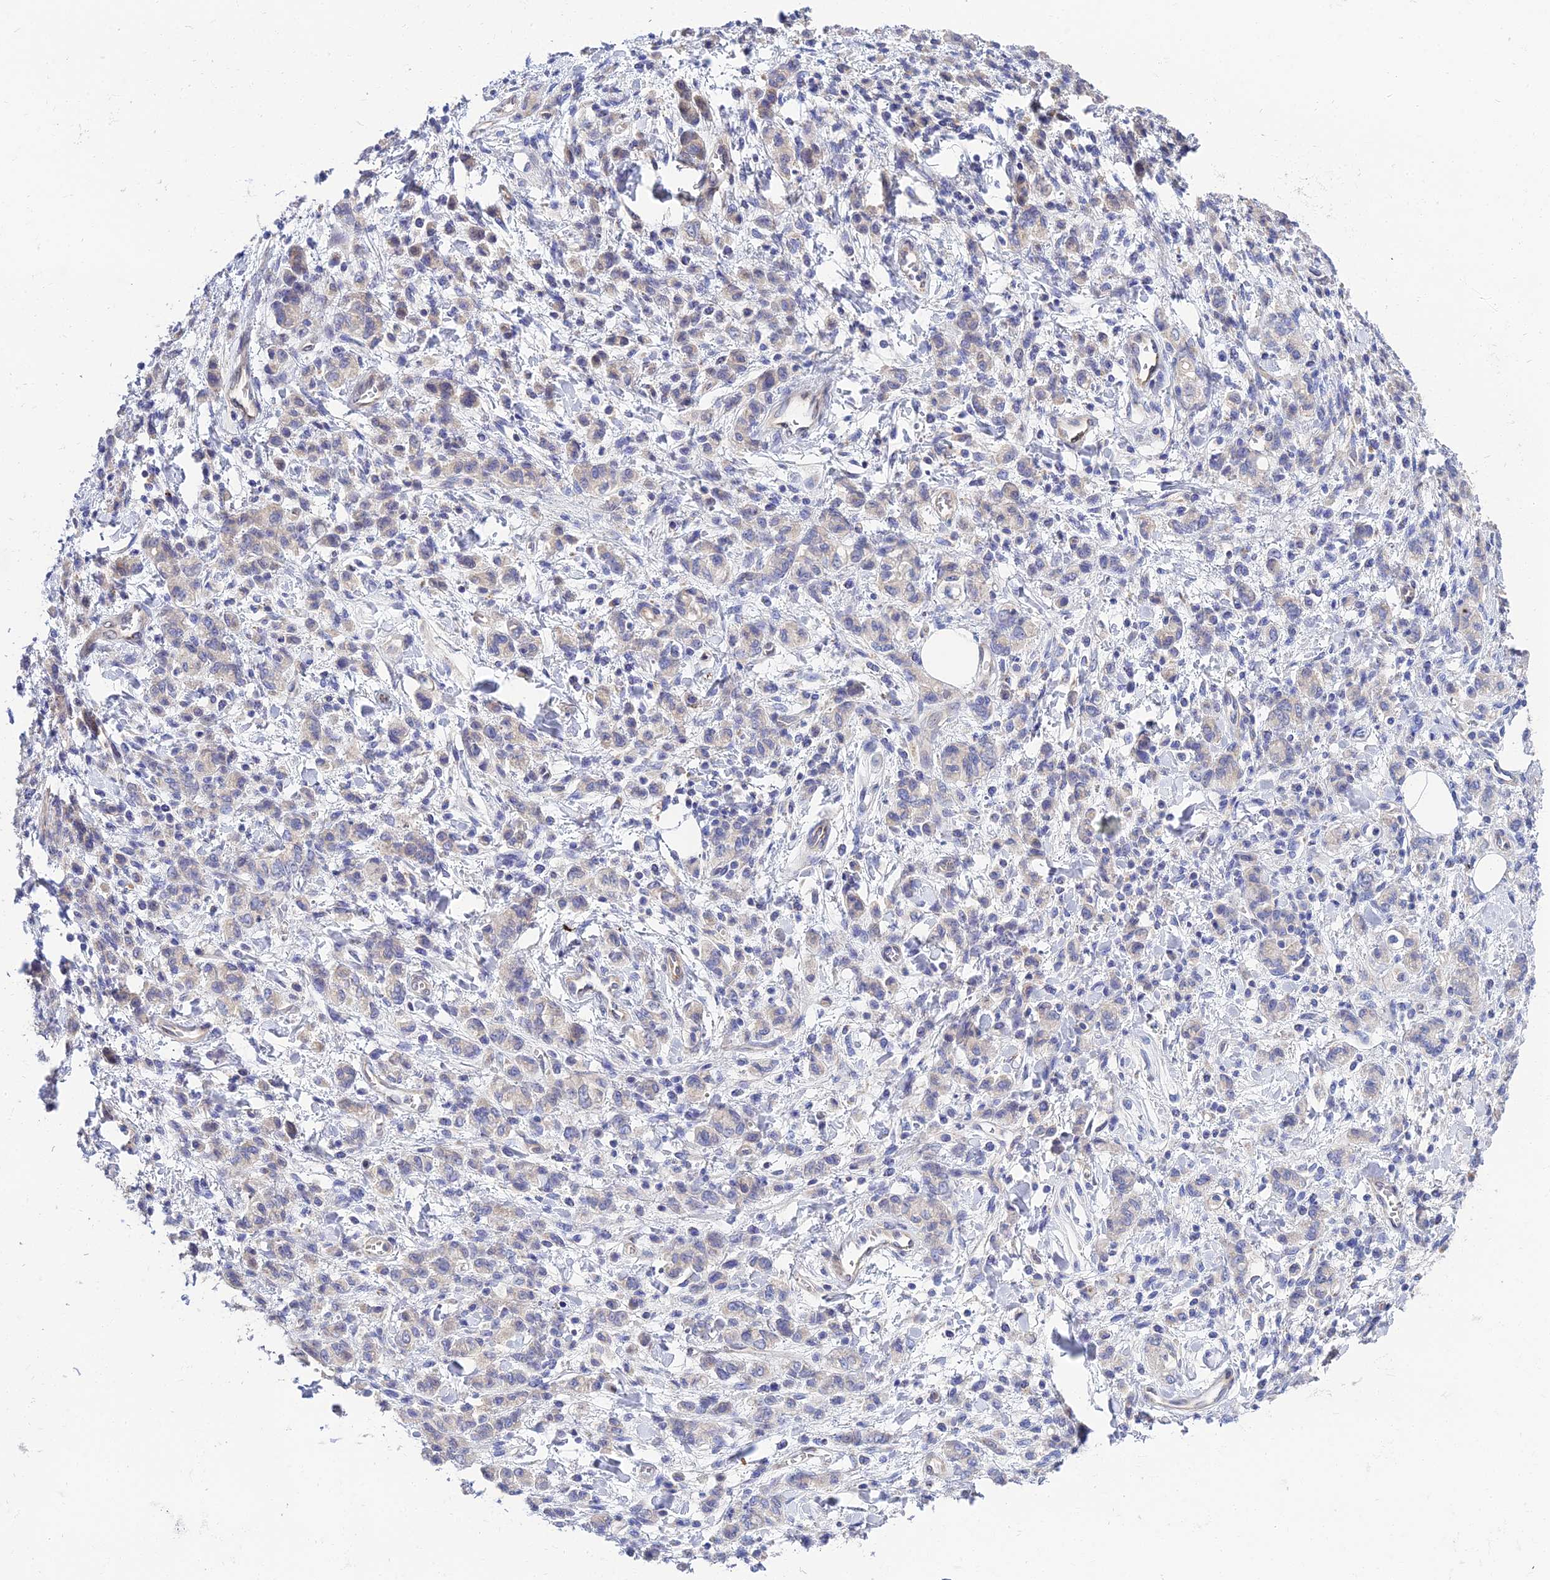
{"staining": {"intensity": "weak", "quantity": "<25%", "location": "cytoplasmic/membranous"}, "tissue": "stomach cancer", "cell_type": "Tumor cells", "image_type": "cancer", "snomed": [{"axis": "morphology", "description": "Adenocarcinoma, NOS"}, {"axis": "topography", "description": "Stomach"}], "caption": "There is no significant staining in tumor cells of stomach cancer.", "gene": "APOBEC3H", "patient": {"sex": "male", "age": 77}}